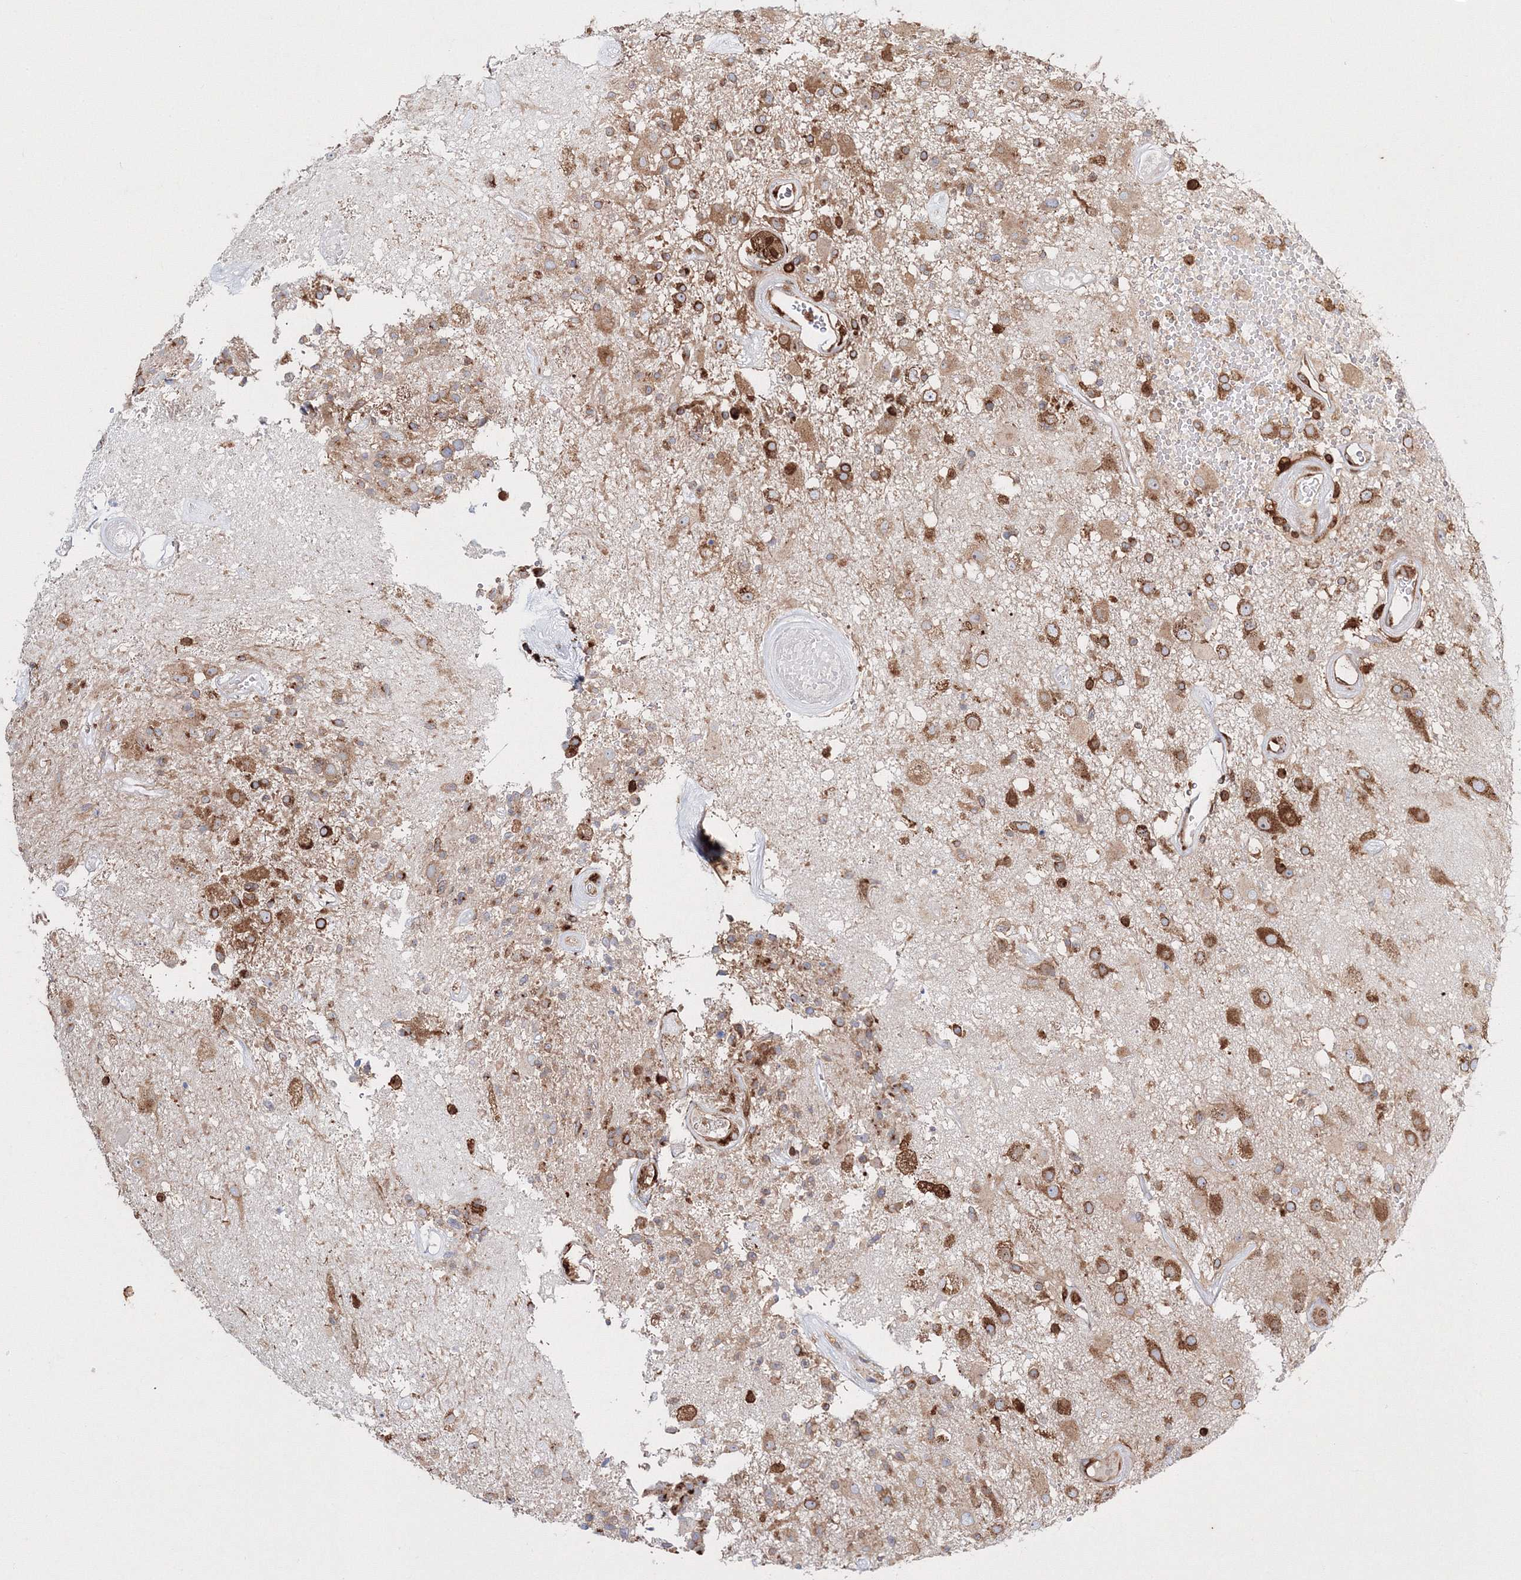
{"staining": {"intensity": "moderate", "quantity": "25%-75%", "location": "cytoplasmic/membranous"}, "tissue": "glioma", "cell_type": "Tumor cells", "image_type": "cancer", "snomed": [{"axis": "morphology", "description": "Glioma, malignant, High grade"}, {"axis": "morphology", "description": "Glioblastoma, NOS"}, {"axis": "topography", "description": "Brain"}], "caption": "Glioblastoma stained with DAB (3,3'-diaminobenzidine) immunohistochemistry (IHC) demonstrates medium levels of moderate cytoplasmic/membranous staining in approximately 25%-75% of tumor cells.", "gene": "ARCN1", "patient": {"sex": "male", "age": 60}}